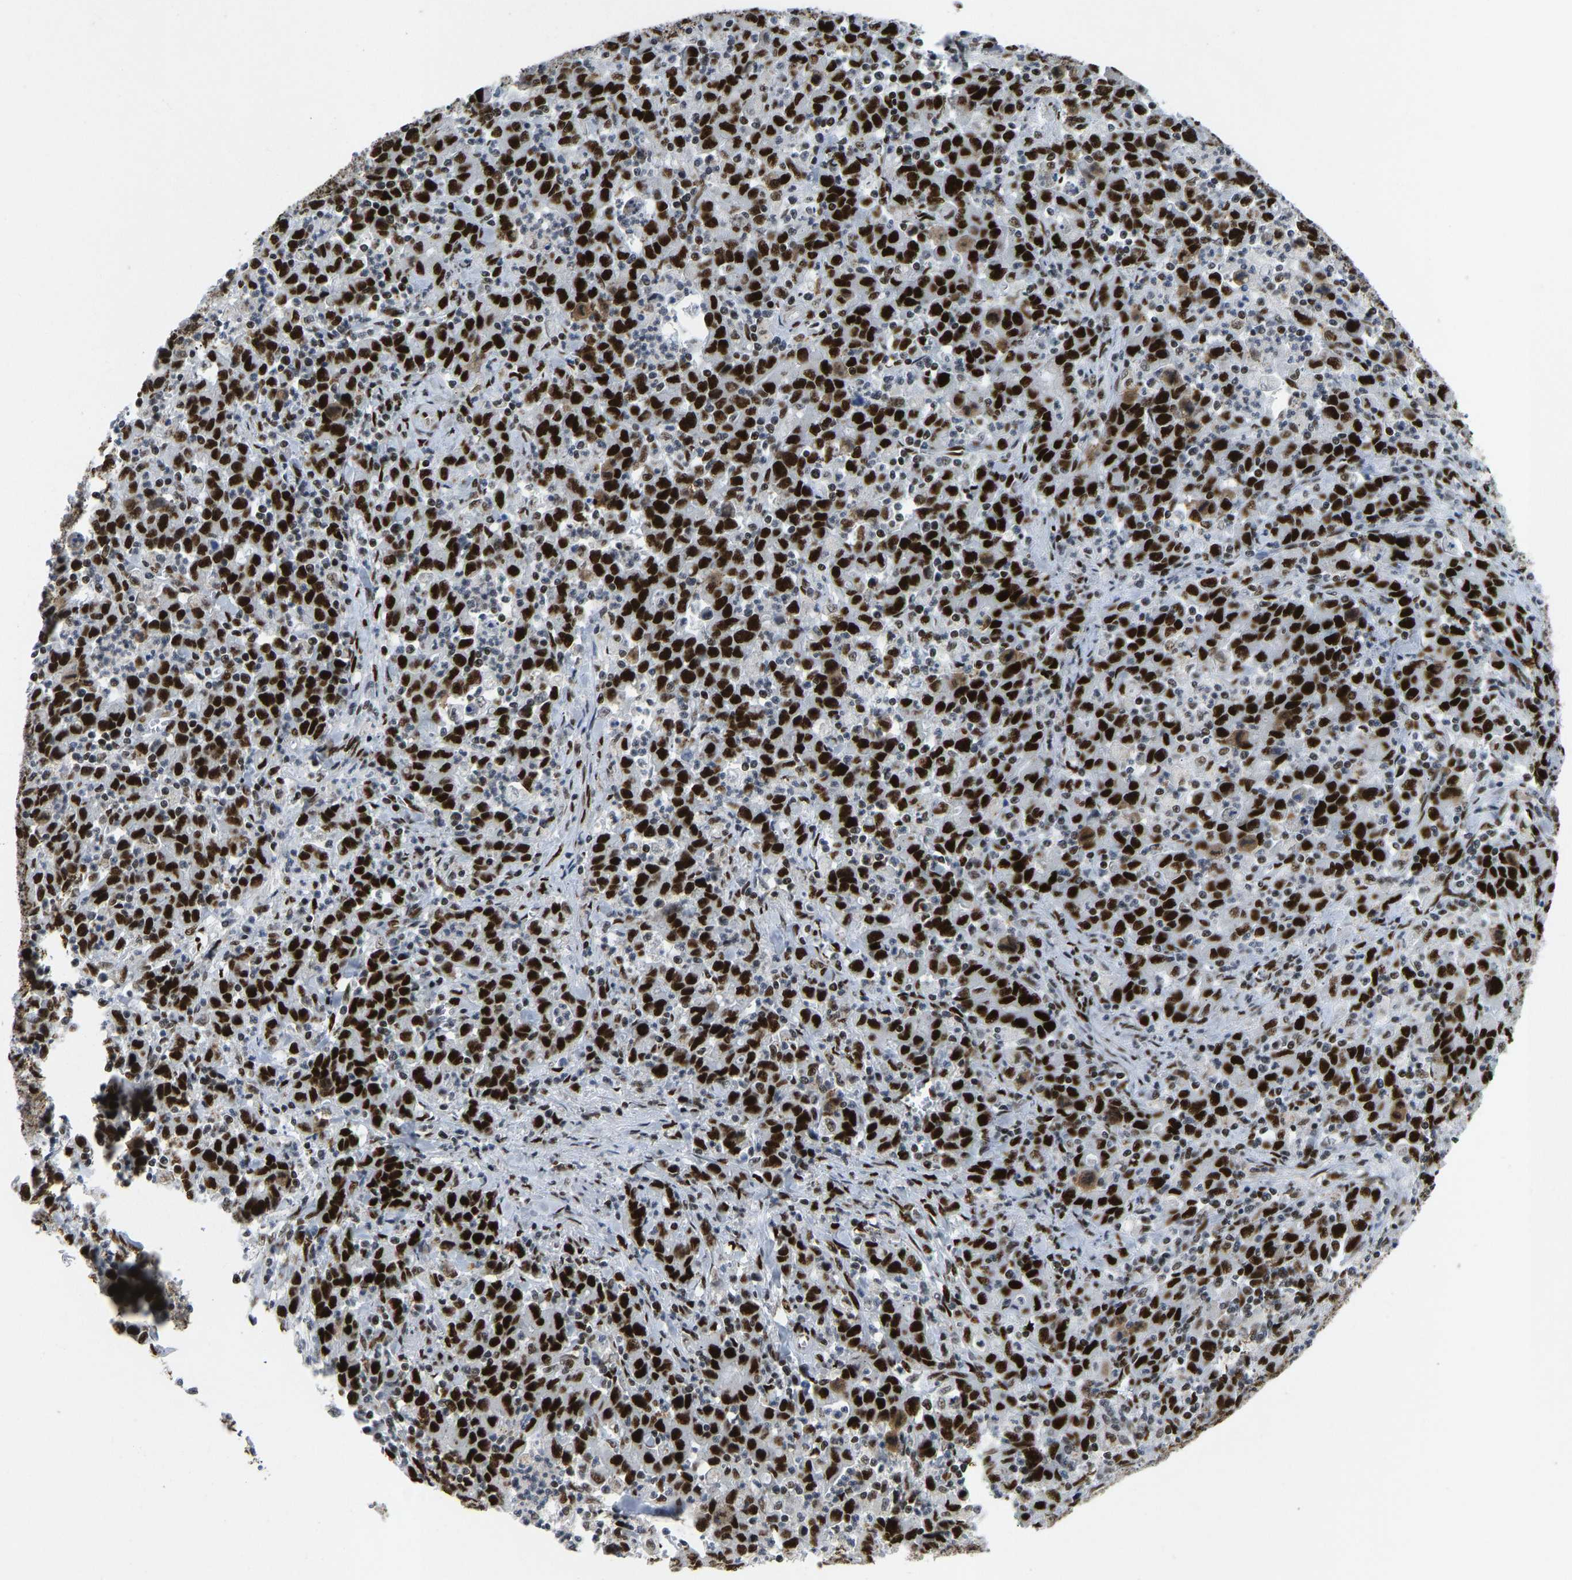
{"staining": {"intensity": "strong", "quantity": ">75%", "location": "nuclear"}, "tissue": "stomach cancer", "cell_type": "Tumor cells", "image_type": "cancer", "snomed": [{"axis": "morphology", "description": "Adenocarcinoma, NOS"}, {"axis": "topography", "description": "Stomach, upper"}], "caption": "A high-resolution micrograph shows IHC staining of stomach adenocarcinoma, which demonstrates strong nuclear staining in about >75% of tumor cells.", "gene": "FOXK1", "patient": {"sex": "male", "age": 69}}